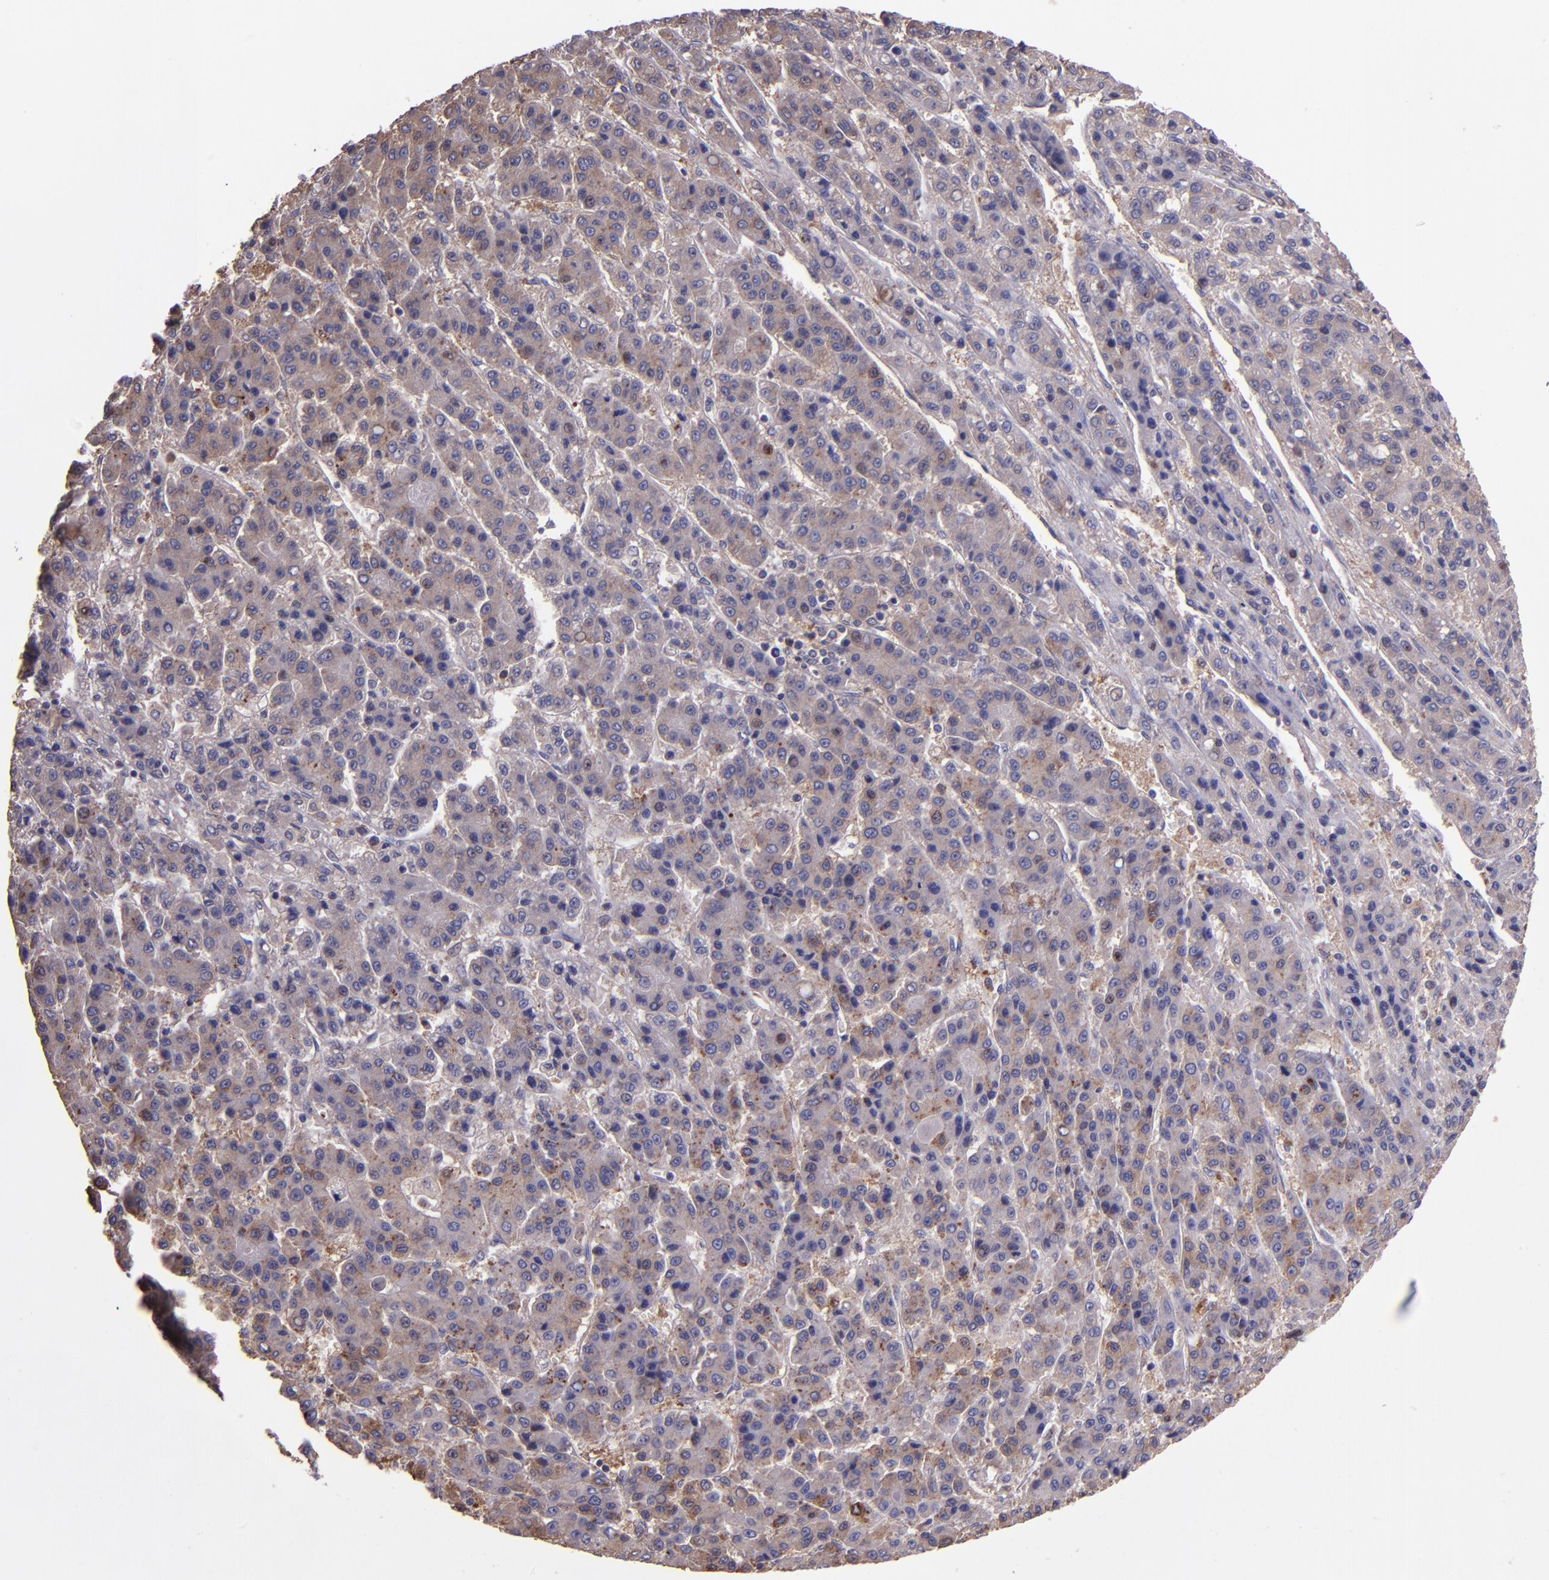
{"staining": {"intensity": "weak", "quantity": ">75%", "location": "cytoplasmic/membranous"}, "tissue": "liver cancer", "cell_type": "Tumor cells", "image_type": "cancer", "snomed": [{"axis": "morphology", "description": "Carcinoma, Hepatocellular, NOS"}, {"axis": "topography", "description": "Liver"}], "caption": "Immunohistochemistry (IHC) (DAB) staining of human liver cancer (hepatocellular carcinoma) exhibits weak cytoplasmic/membranous protein staining in approximately >75% of tumor cells.", "gene": "WASHC1", "patient": {"sex": "male", "age": 70}}